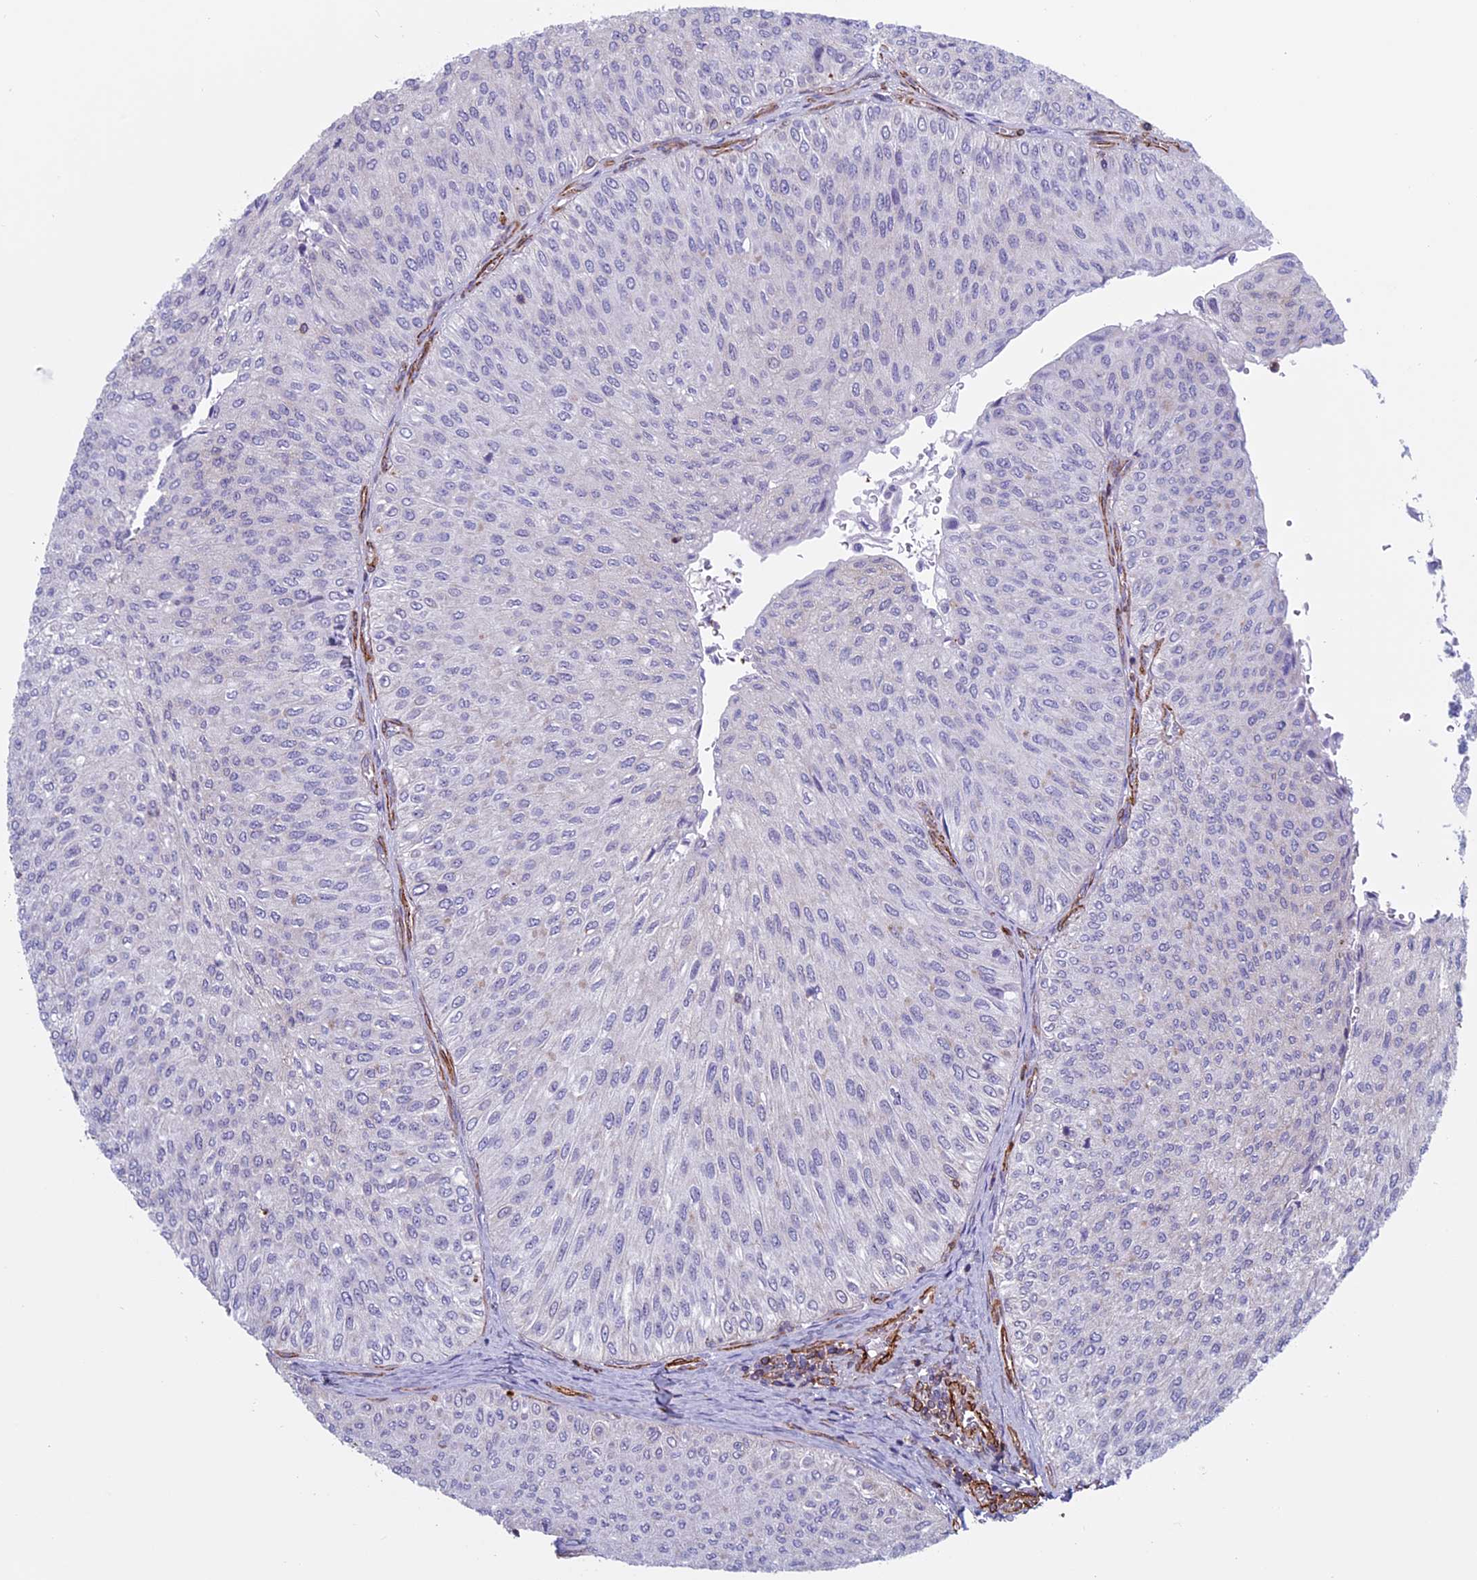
{"staining": {"intensity": "negative", "quantity": "none", "location": "none"}, "tissue": "urothelial cancer", "cell_type": "Tumor cells", "image_type": "cancer", "snomed": [{"axis": "morphology", "description": "Urothelial carcinoma, Low grade"}, {"axis": "topography", "description": "Urinary bladder"}], "caption": "High magnification brightfield microscopy of low-grade urothelial carcinoma stained with DAB (3,3'-diaminobenzidine) (brown) and counterstained with hematoxylin (blue): tumor cells show no significant expression.", "gene": "ANGPTL2", "patient": {"sex": "male", "age": 78}}